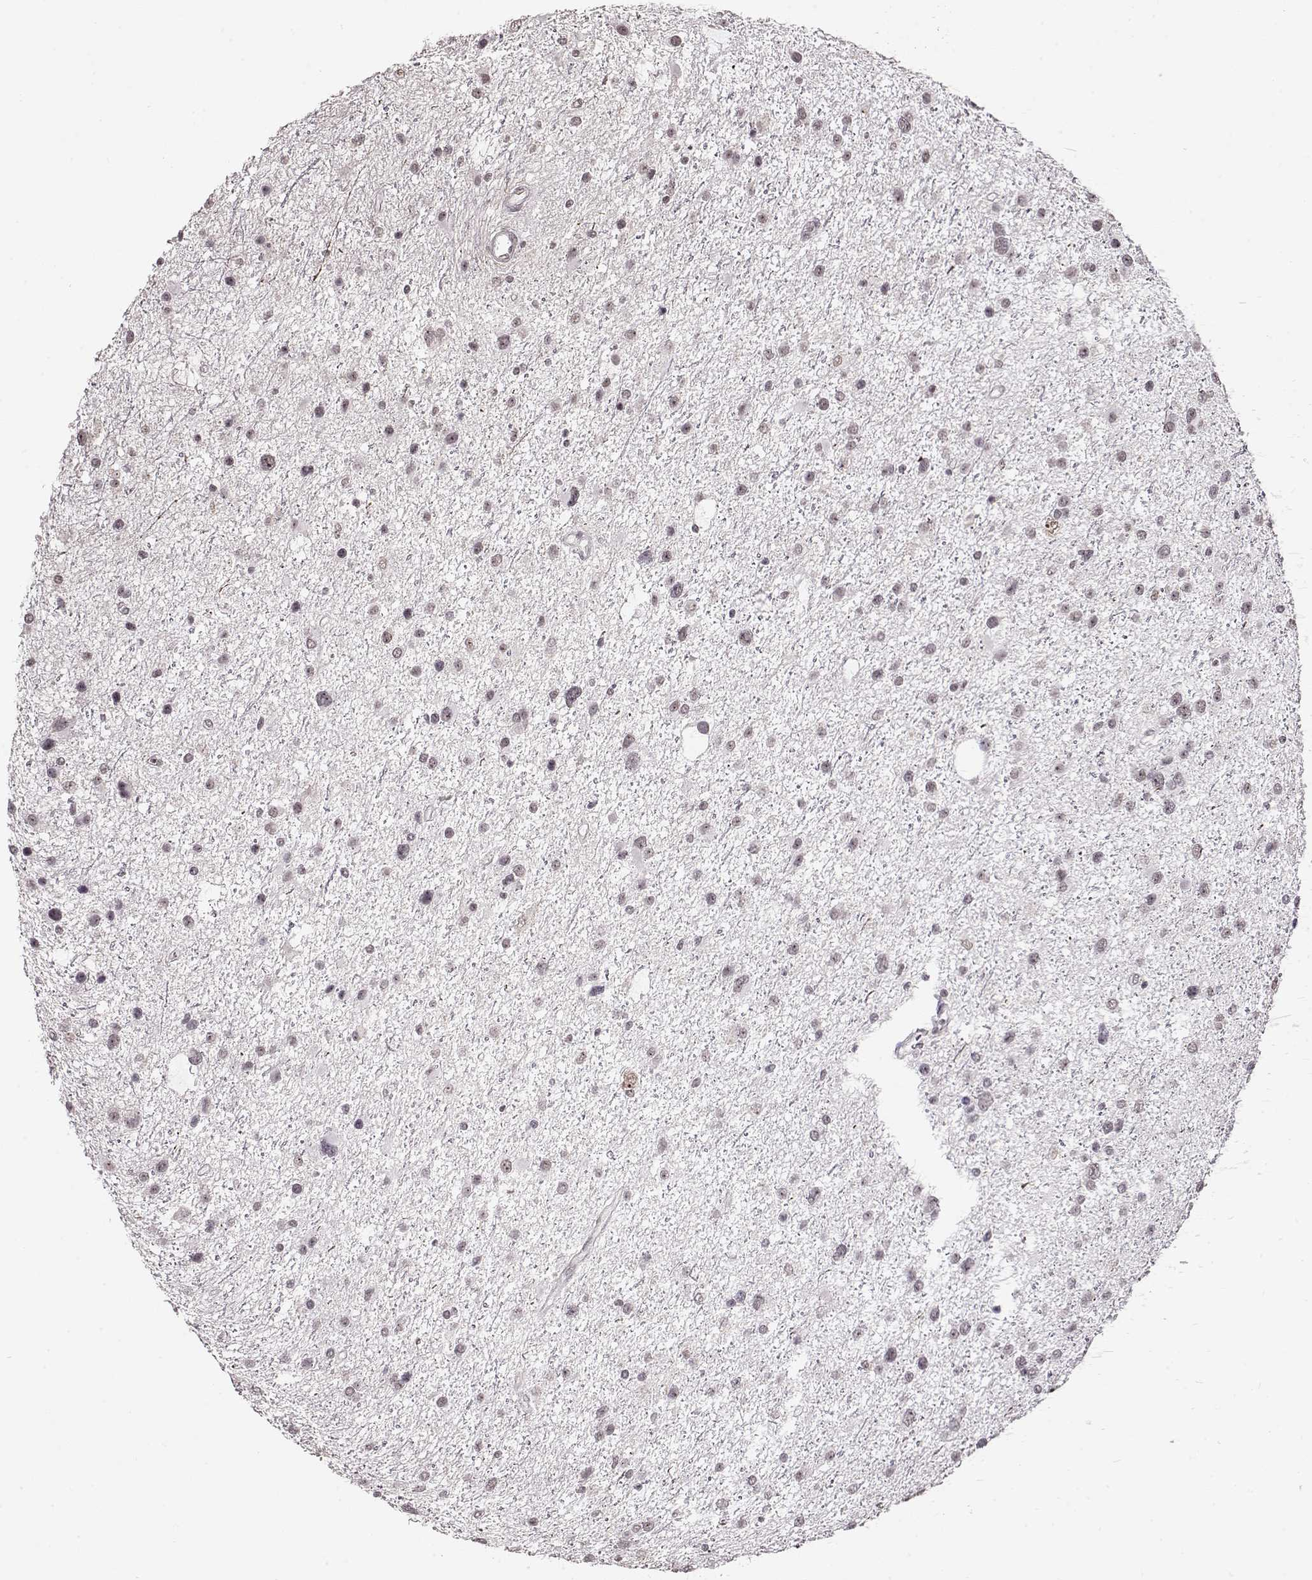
{"staining": {"intensity": "negative", "quantity": "none", "location": "none"}, "tissue": "glioma", "cell_type": "Tumor cells", "image_type": "cancer", "snomed": [{"axis": "morphology", "description": "Glioma, malignant, Low grade"}, {"axis": "topography", "description": "Brain"}], "caption": "An image of glioma stained for a protein shows no brown staining in tumor cells.", "gene": "PCP4", "patient": {"sex": "female", "age": 32}}